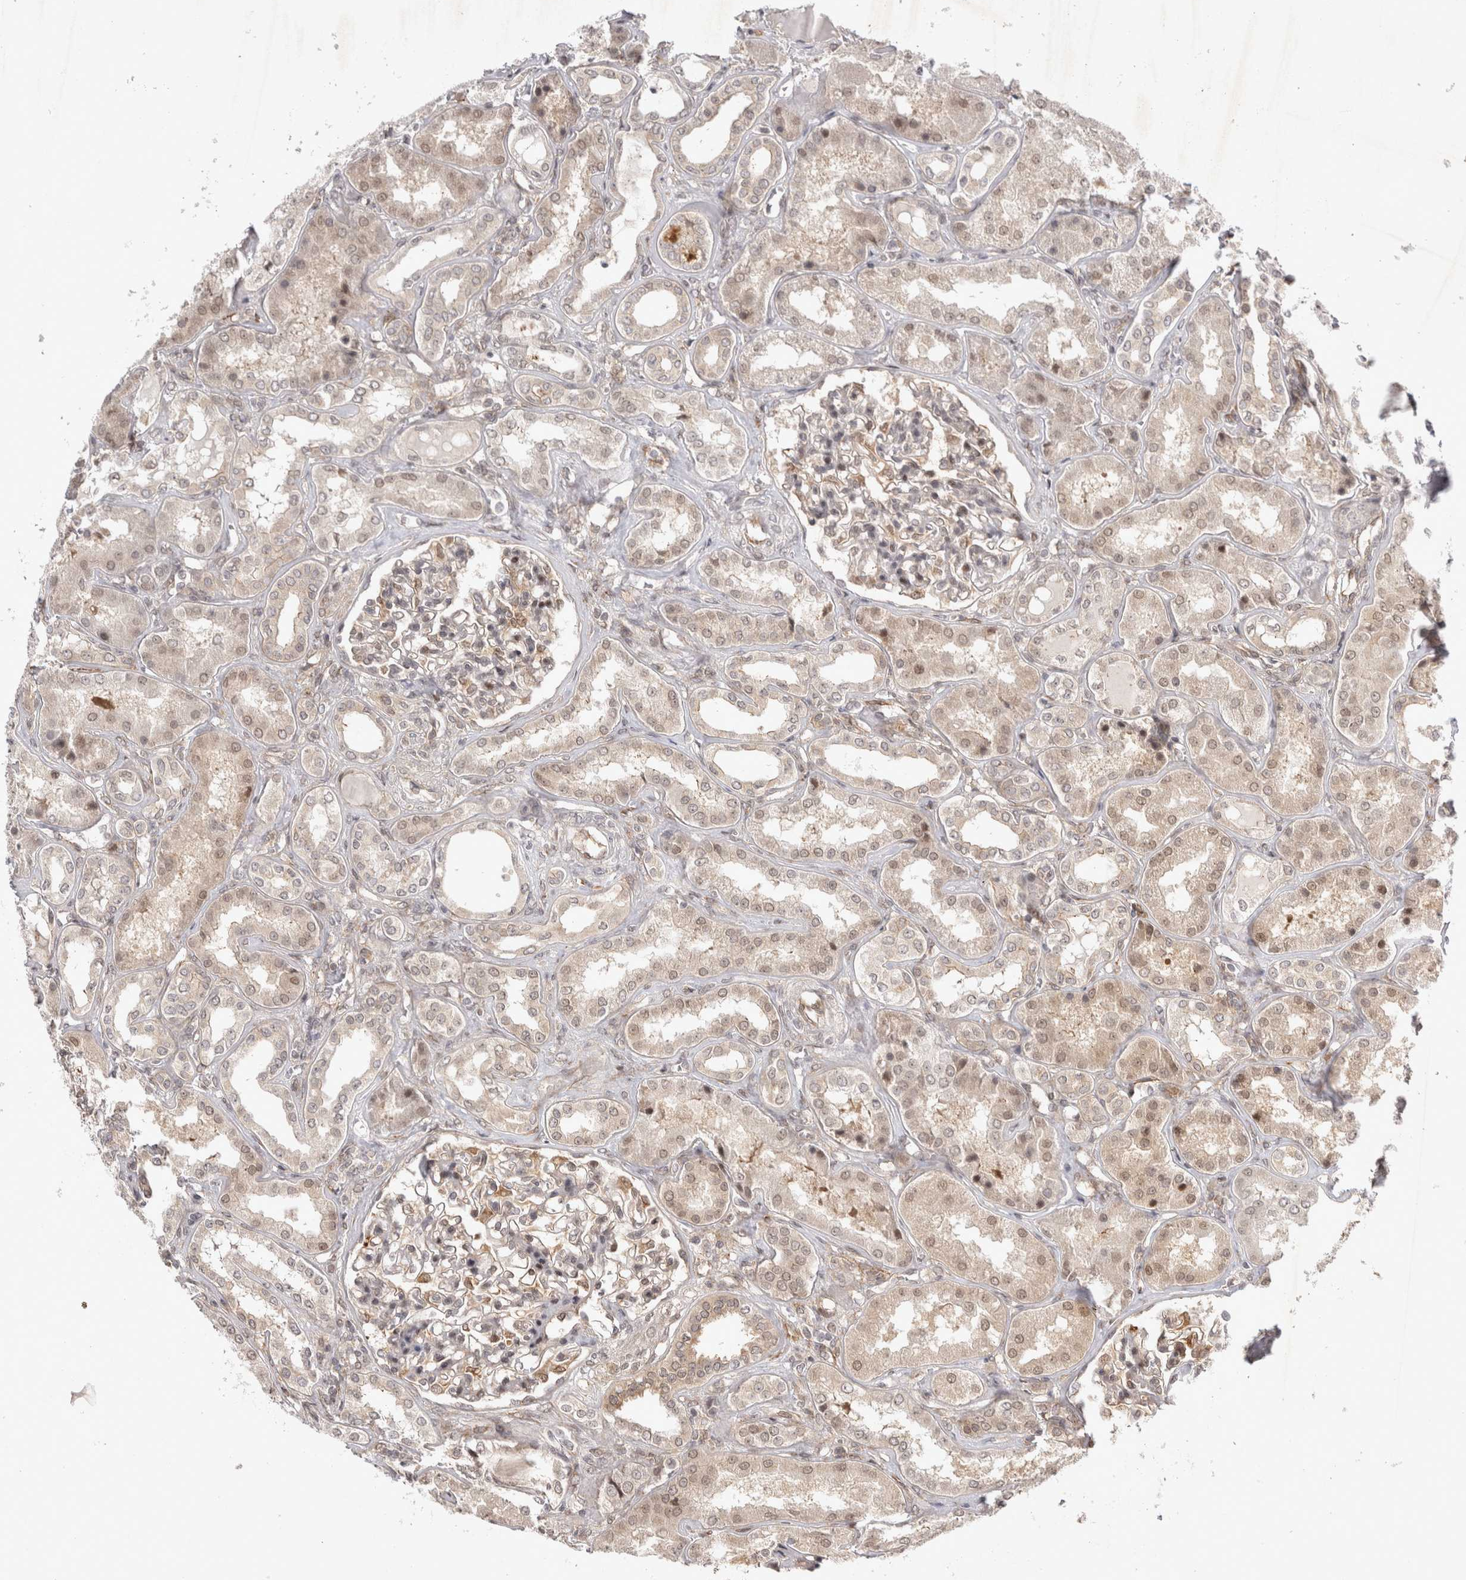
{"staining": {"intensity": "moderate", "quantity": "25%-75%", "location": "nuclear"}, "tissue": "kidney", "cell_type": "Cells in glomeruli", "image_type": "normal", "snomed": [{"axis": "morphology", "description": "Normal tissue, NOS"}, {"axis": "topography", "description": "Kidney"}], "caption": "This image demonstrates unremarkable kidney stained with immunohistochemistry to label a protein in brown. The nuclear of cells in glomeruli show moderate positivity for the protein. Nuclei are counter-stained blue.", "gene": "ZNF318", "patient": {"sex": "female", "age": 56}}